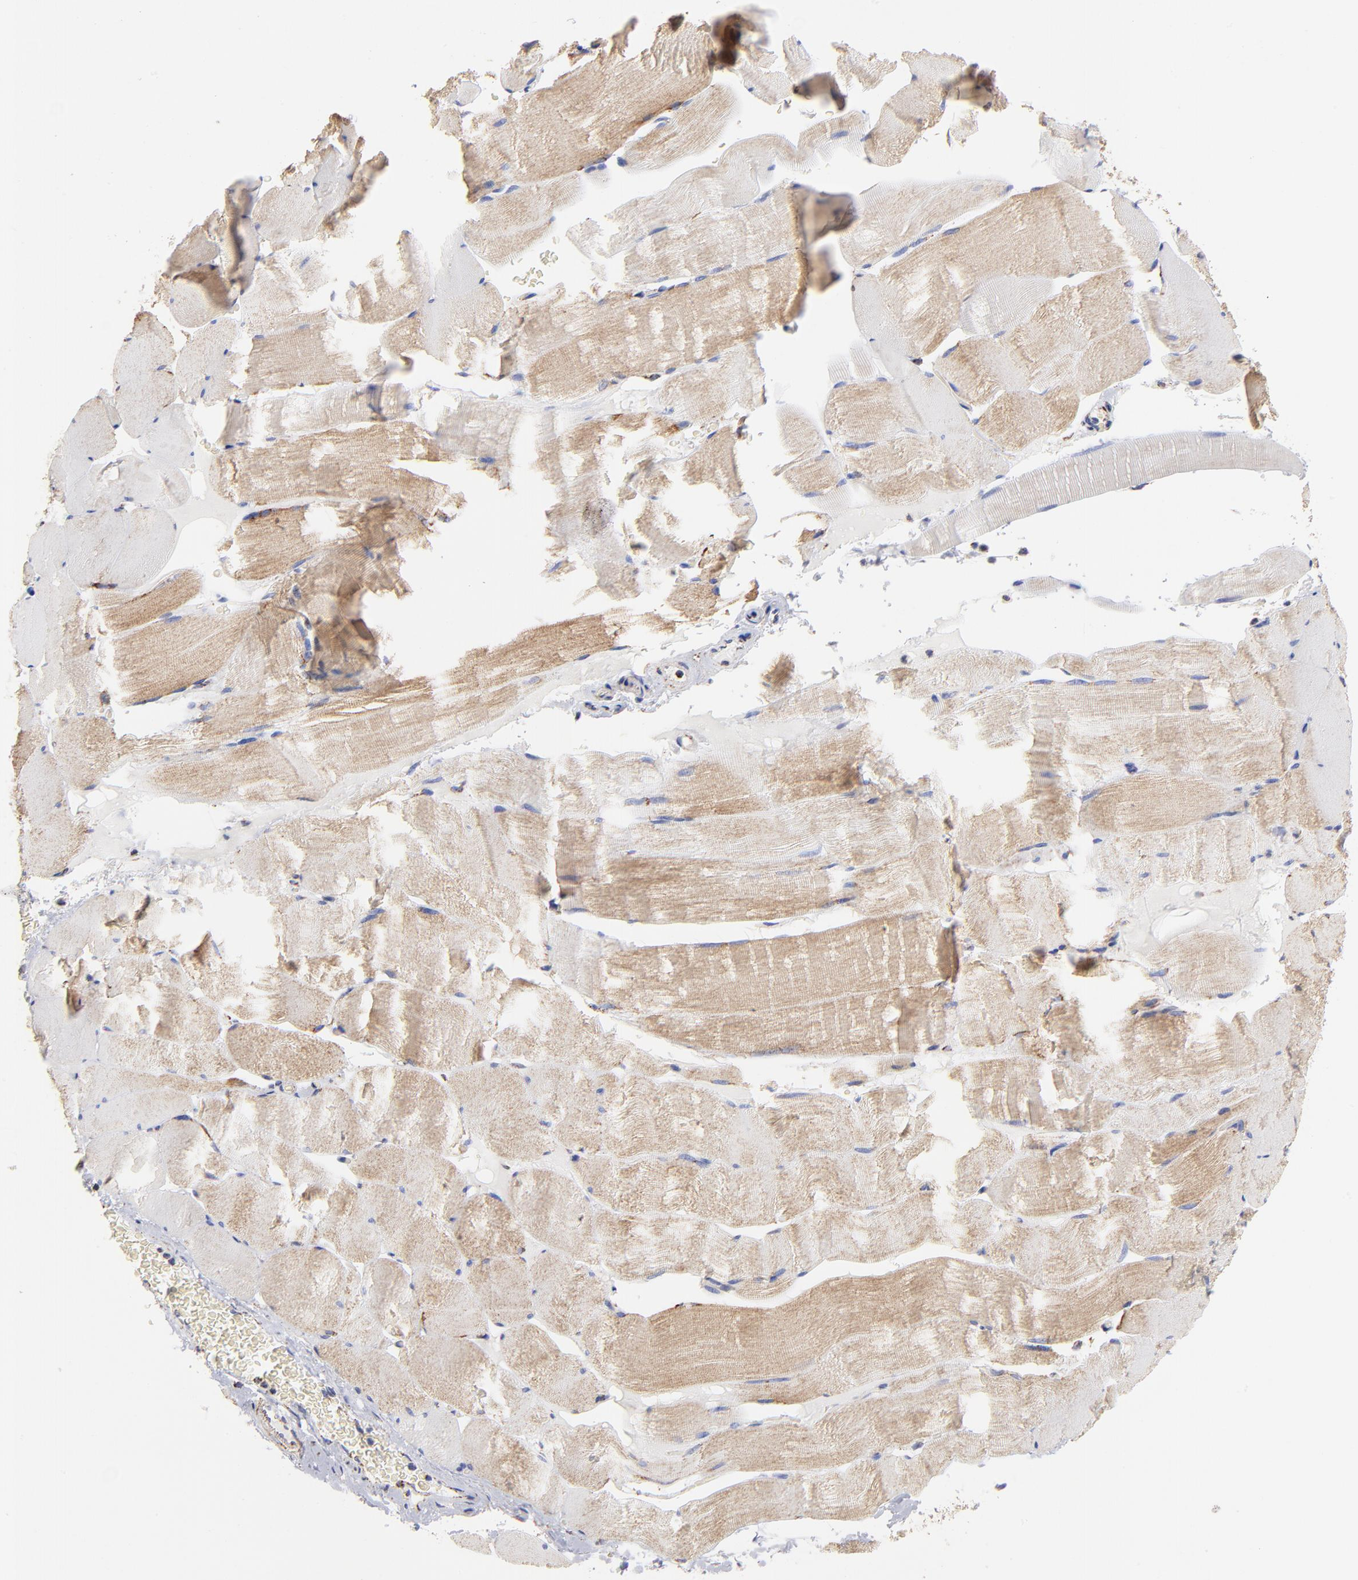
{"staining": {"intensity": "moderate", "quantity": ">75%", "location": "cytoplasmic/membranous"}, "tissue": "skeletal muscle", "cell_type": "Myocytes", "image_type": "normal", "snomed": [{"axis": "morphology", "description": "Normal tissue, NOS"}, {"axis": "topography", "description": "Skeletal muscle"}], "caption": "Protein expression analysis of normal human skeletal muscle reveals moderate cytoplasmic/membranous positivity in approximately >75% of myocytes.", "gene": "PHB1", "patient": {"sex": "male", "age": 62}}